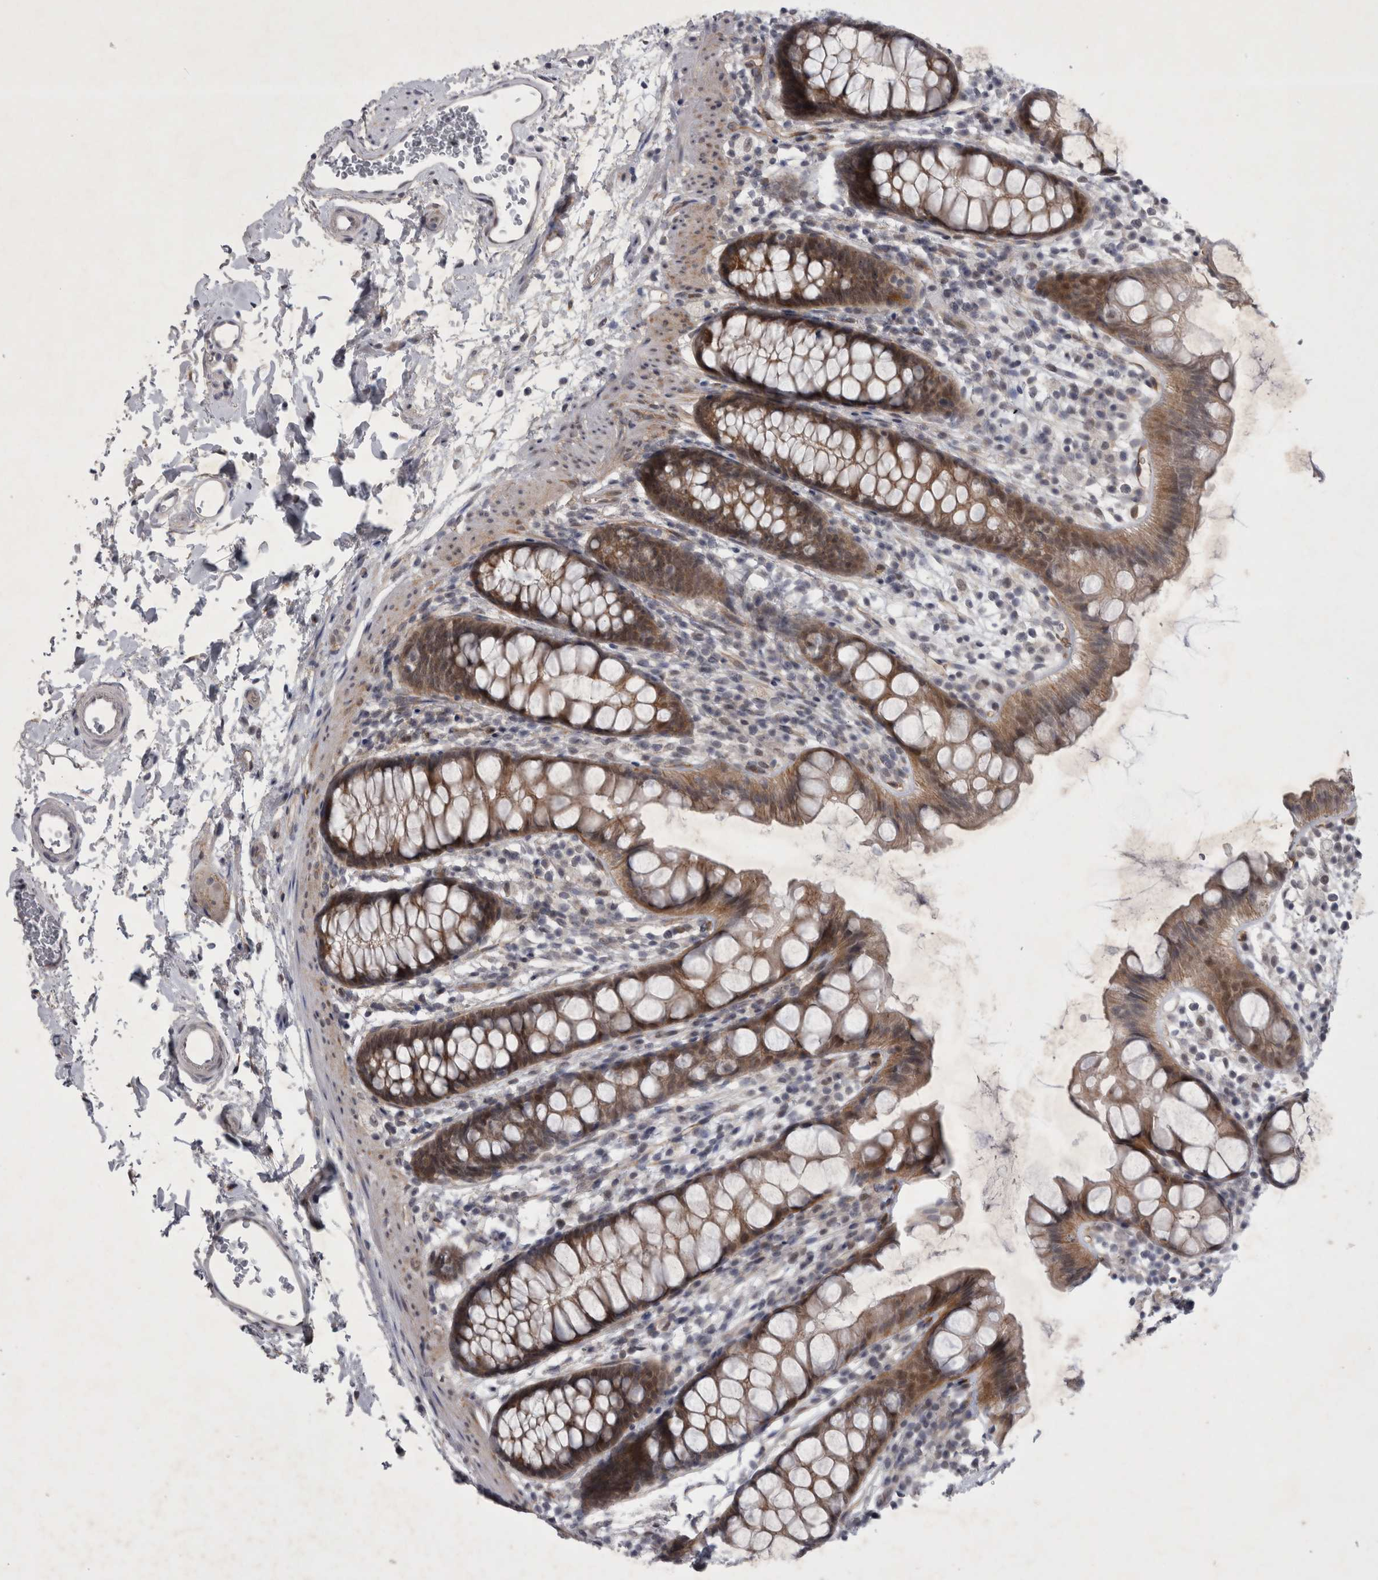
{"staining": {"intensity": "moderate", "quantity": ">75%", "location": "cytoplasmic/membranous"}, "tissue": "rectum", "cell_type": "Glandular cells", "image_type": "normal", "snomed": [{"axis": "morphology", "description": "Normal tissue, NOS"}, {"axis": "topography", "description": "Rectum"}], "caption": "Immunohistochemistry image of benign rectum: human rectum stained using IHC displays medium levels of moderate protein expression localized specifically in the cytoplasmic/membranous of glandular cells, appearing as a cytoplasmic/membranous brown color.", "gene": "PARP11", "patient": {"sex": "female", "age": 65}}